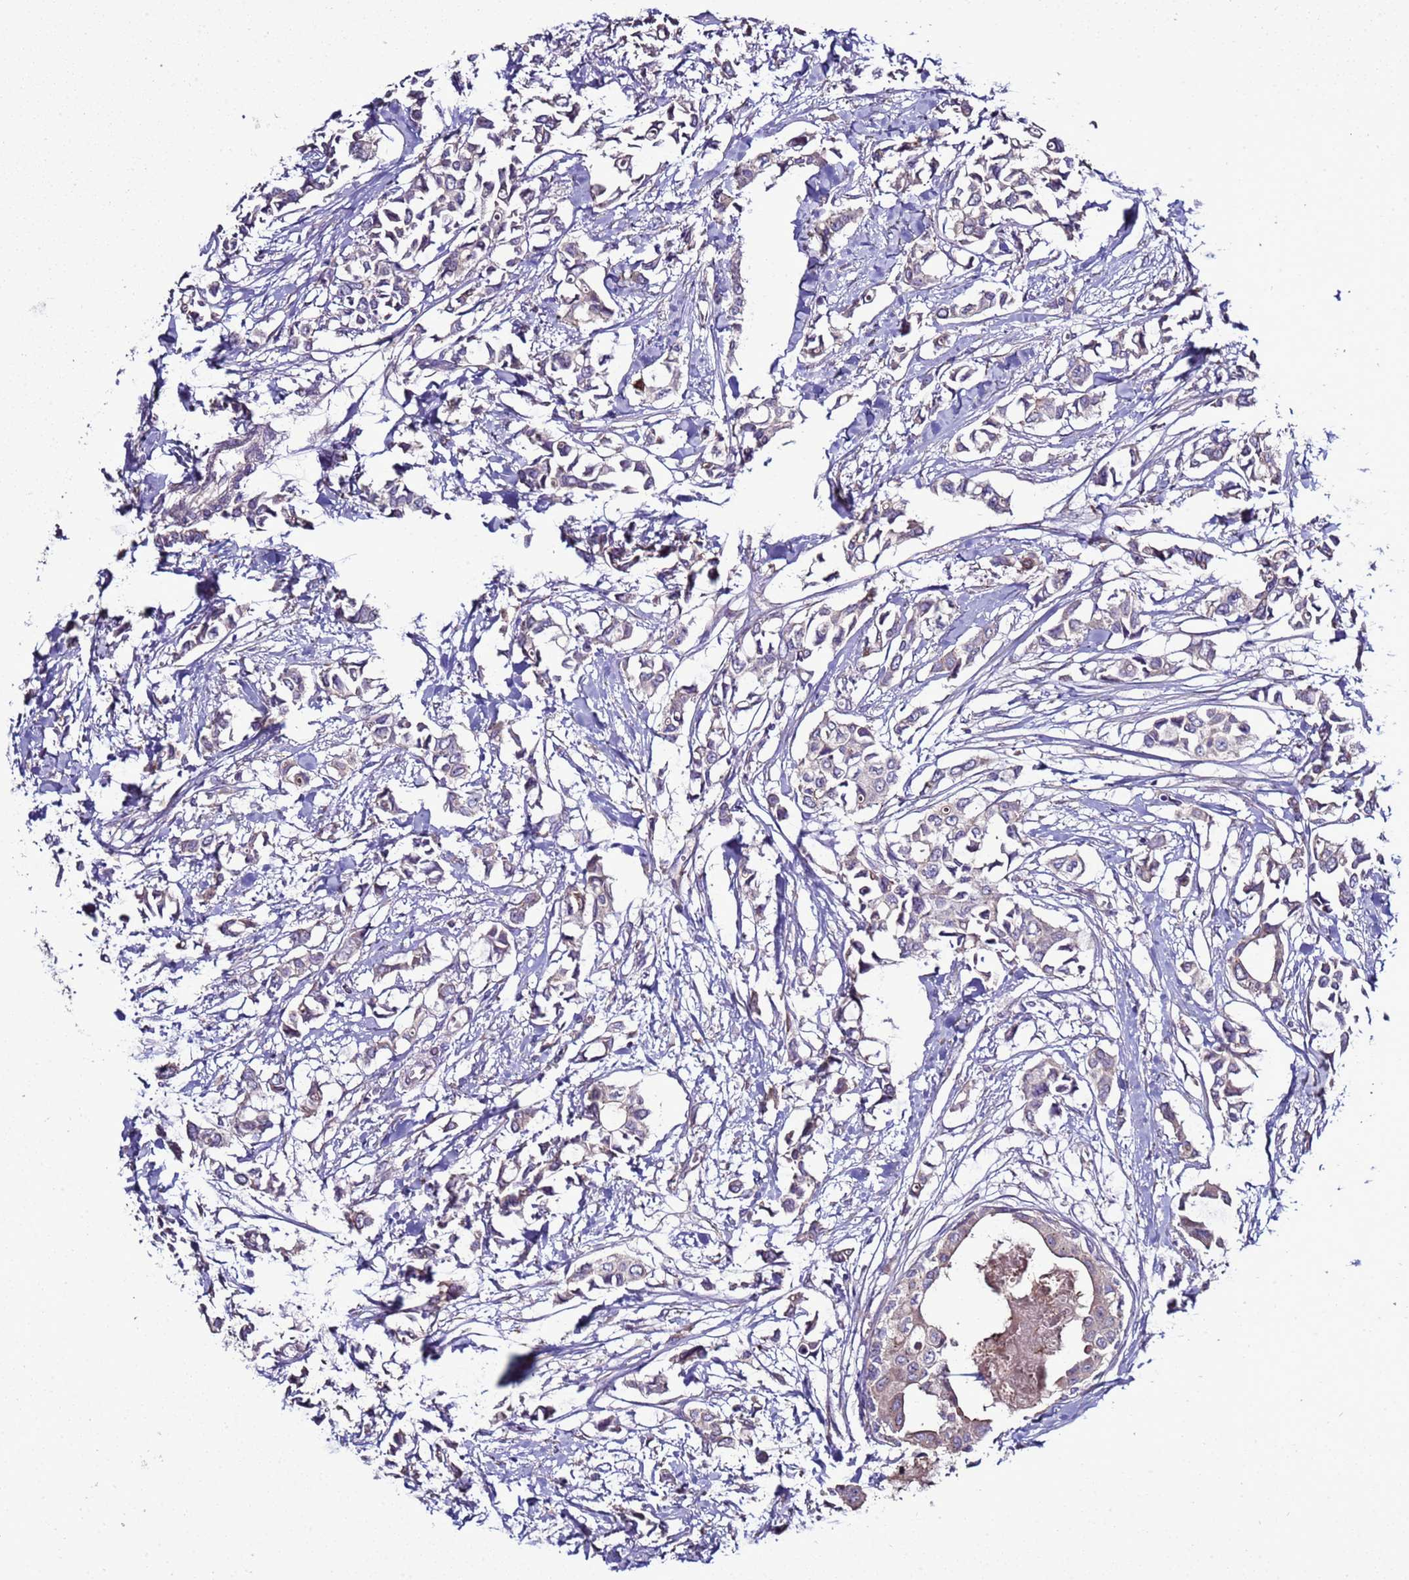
{"staining": {"intensity": "negative", "quantity": "none", "location": "none"}, "tissue": "breast cancer", "cell_type": "Tumor cells", "image_type": "cancer", "snomed": [{"axis": "morphology", "description": "Duct carcinoma"}, {"axis": "topography", "description": "Breast"}], "caption": "DAB immunohistochemical staining of human breast cancer (invasive ductal carcinoma) displays no significant staining in tumor cells.", "gene": "RABL2B", "patient": {"sex": "female", "age": 41}}